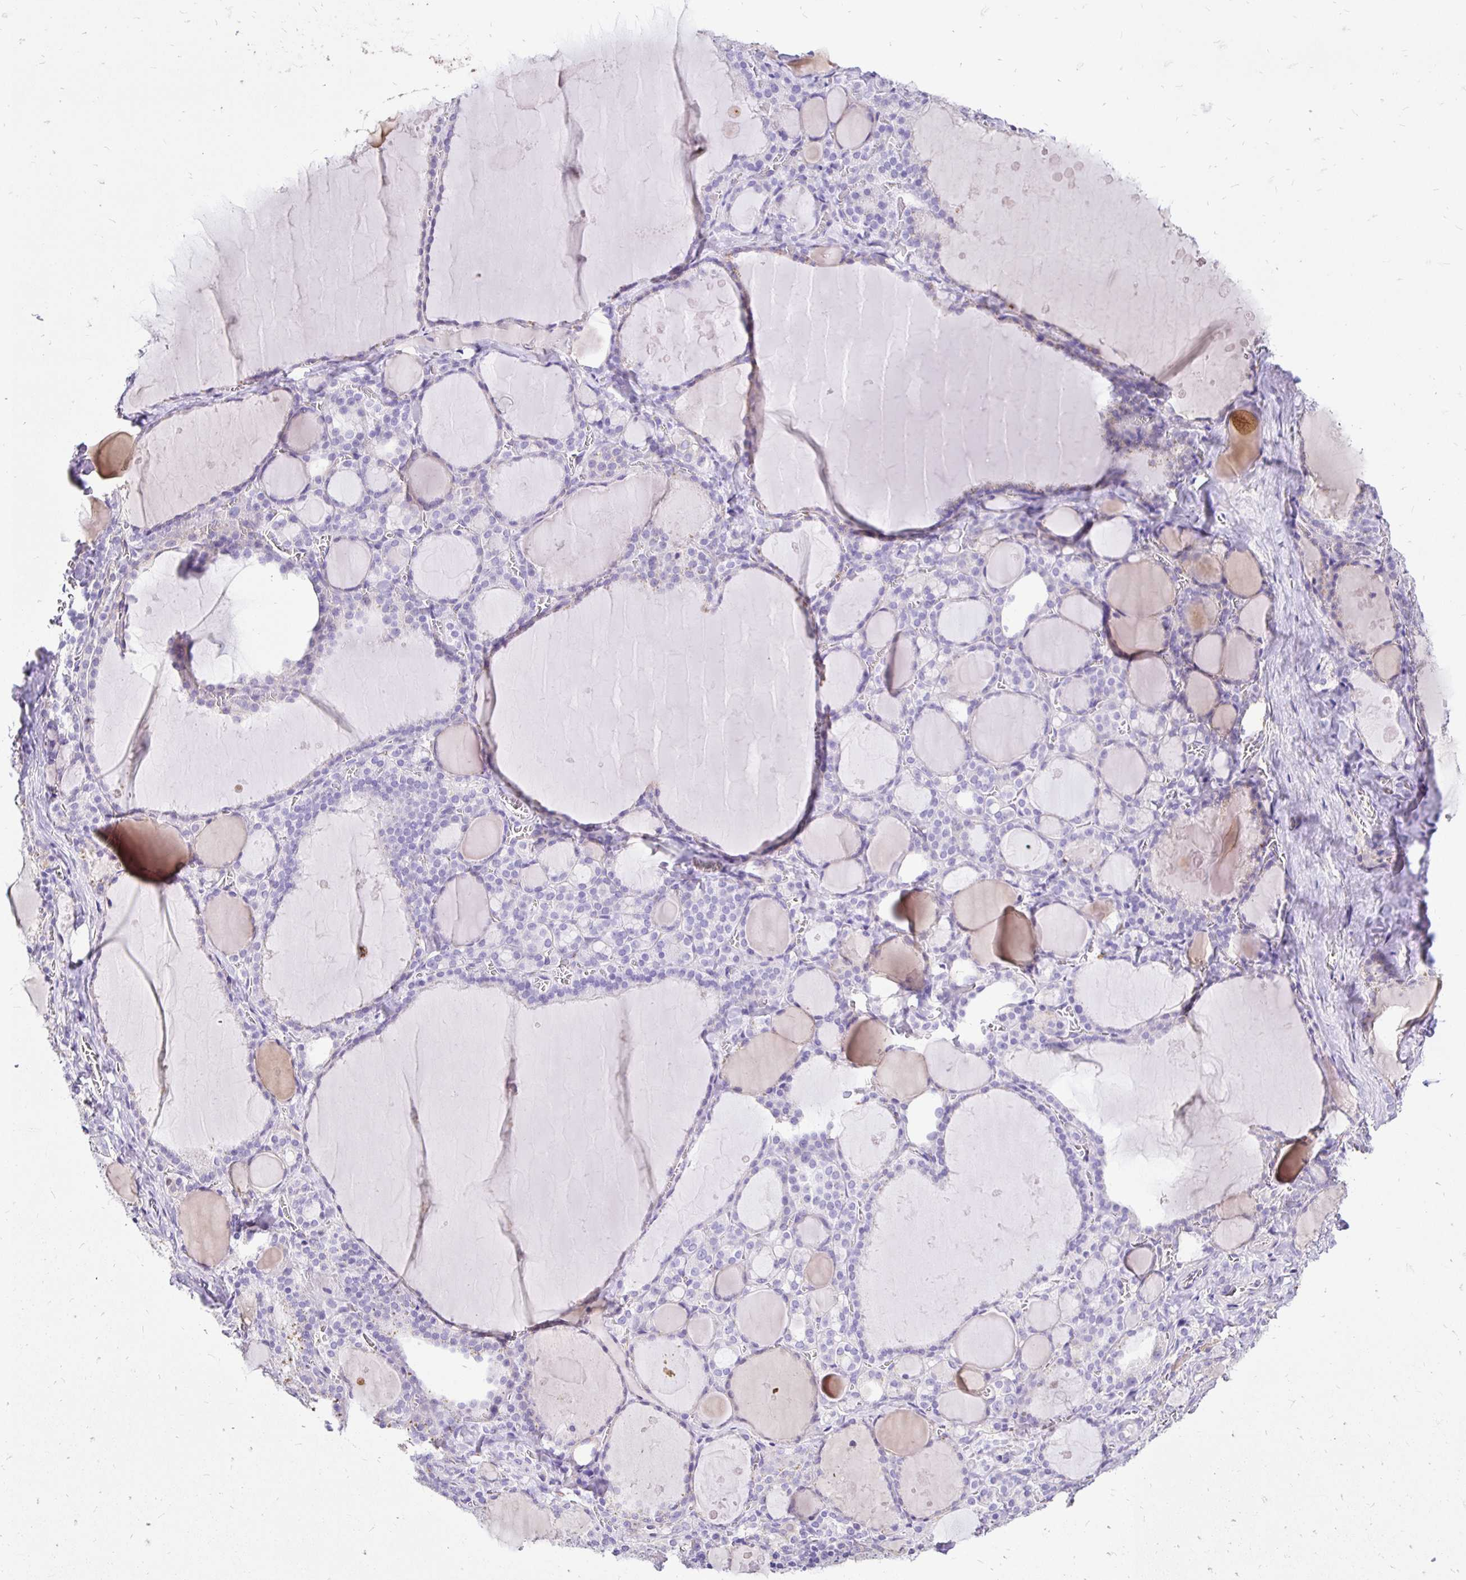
{"staining": {"intensity": "negative", "quantity": "none", "location": "none"}, "tissue": "thyroid gland", "cell_type": "Glandular cells", "image_type": "normal", "snomed": [{"axis": "morphology", "description": "Normal tissue, NOS"}, {"axis": "topography", "description": "Thyroid gland"}], "caption": "This is an immunohistochemistry (IHC) micrograph of normal human thyroid gland. There is no positivity in glandular cells.", "gene": "TAF1D", "patient": {"sex": "male", "age": 56}}